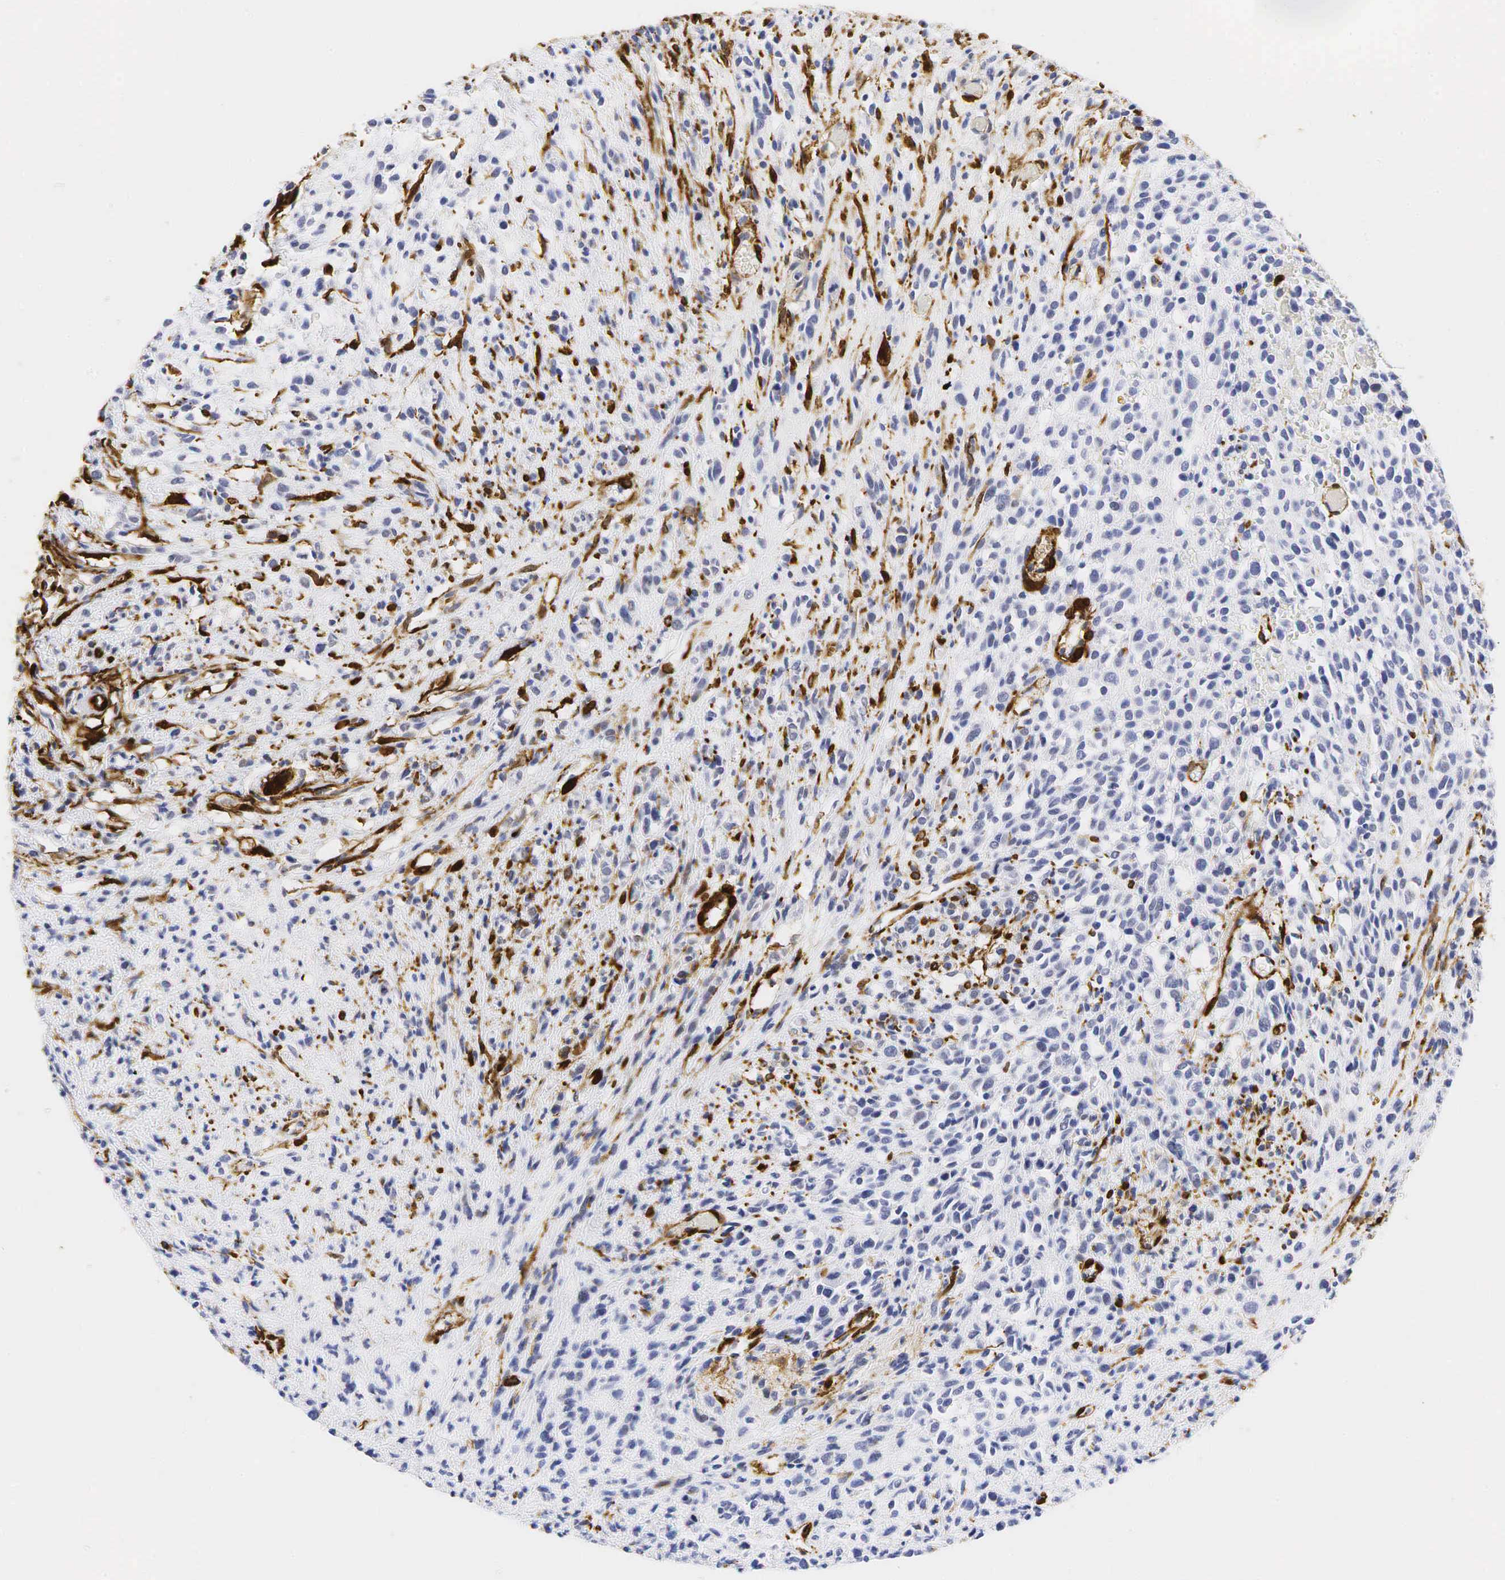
{"staining": {"intensity": "negative", "quantity": "none", "location": "none"}, "tissue": "glioma", "cell_type": "Tumor cells", "image_type": "cancer", "snomed": [{"axis": "morphology", "description": "Glioma, malignant, High grade"}, {"axis": "topography", "description": "Brain"}], "caption": "The immunohistochemistry (IHC) micrograph has no significant staining in tumor cells of glioma tissue. (DAB IHC with hematoxylin counter stain).", "gene": "ACTA2", "patient": {"sex": "male", "age": 66}}